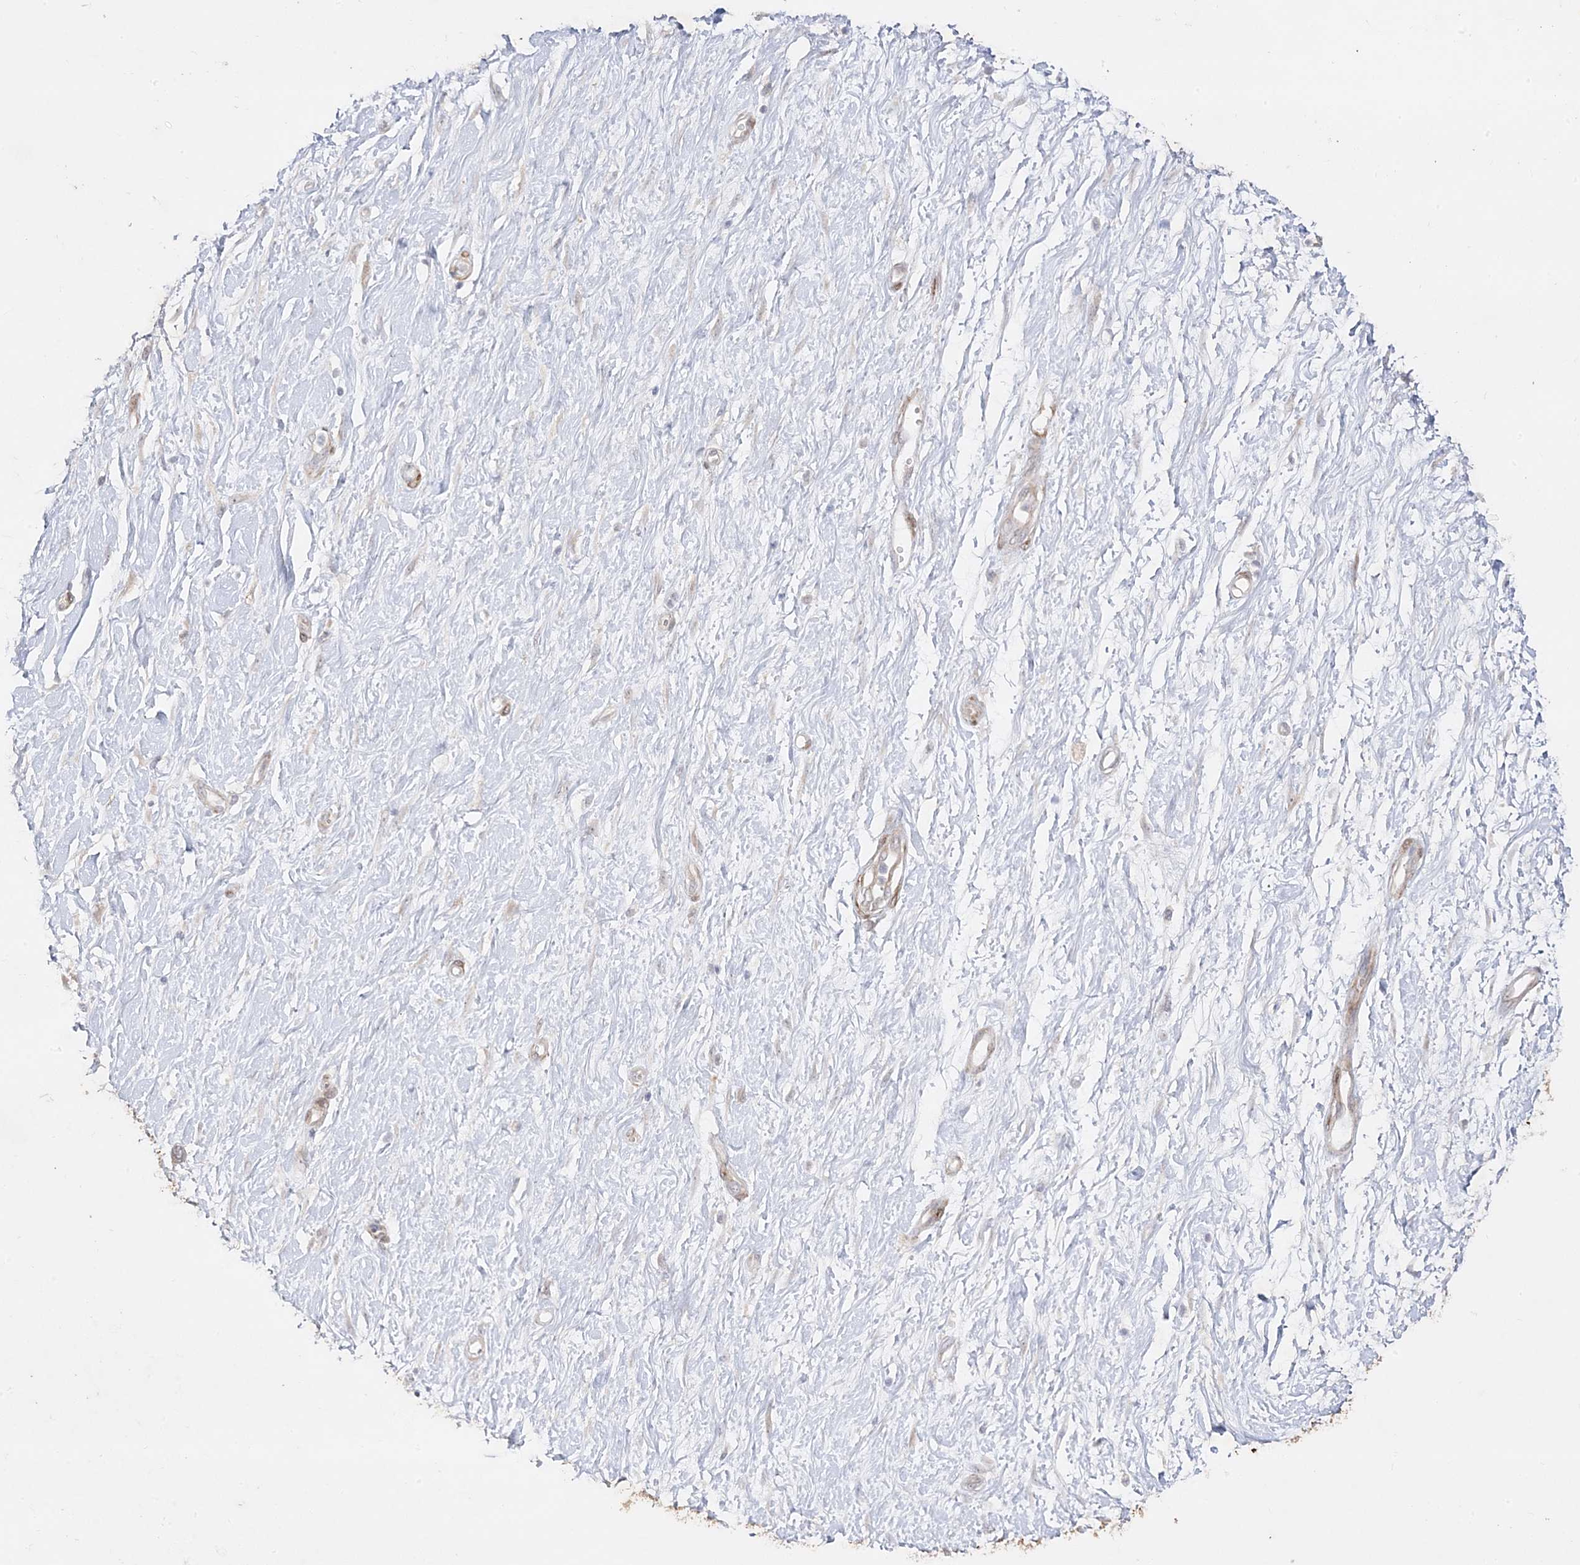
{"staining": {"intensity": "moderate", "quantity": ">75%", "location": "cytoplasmic/membranous"}, "tissue": "soft tissue", "cell_type": "Chondrocytes", "image_type": "normal", "snomed": [{"axis": "morphology", "description": "Normal tissue, NOS"}, {"axis": "morphology", "description": "Adenocarcinoma, NOS"}, {"axis": "topography", "description": "Pancreas"}, {"axis": "topography", "description": "Peripheral nerve tissue"}], "caption": "Immunohistochemical staining of unremarkable human soft tissue demonstrates moderate cytoplasmic/membranous protein expression in about >75% of chondrocytes. (brown staining indicates protein expression, while blue staining denotes nuclei).", "gene": "C2CD2", "patient": {"sex": "male", "age": 59}}